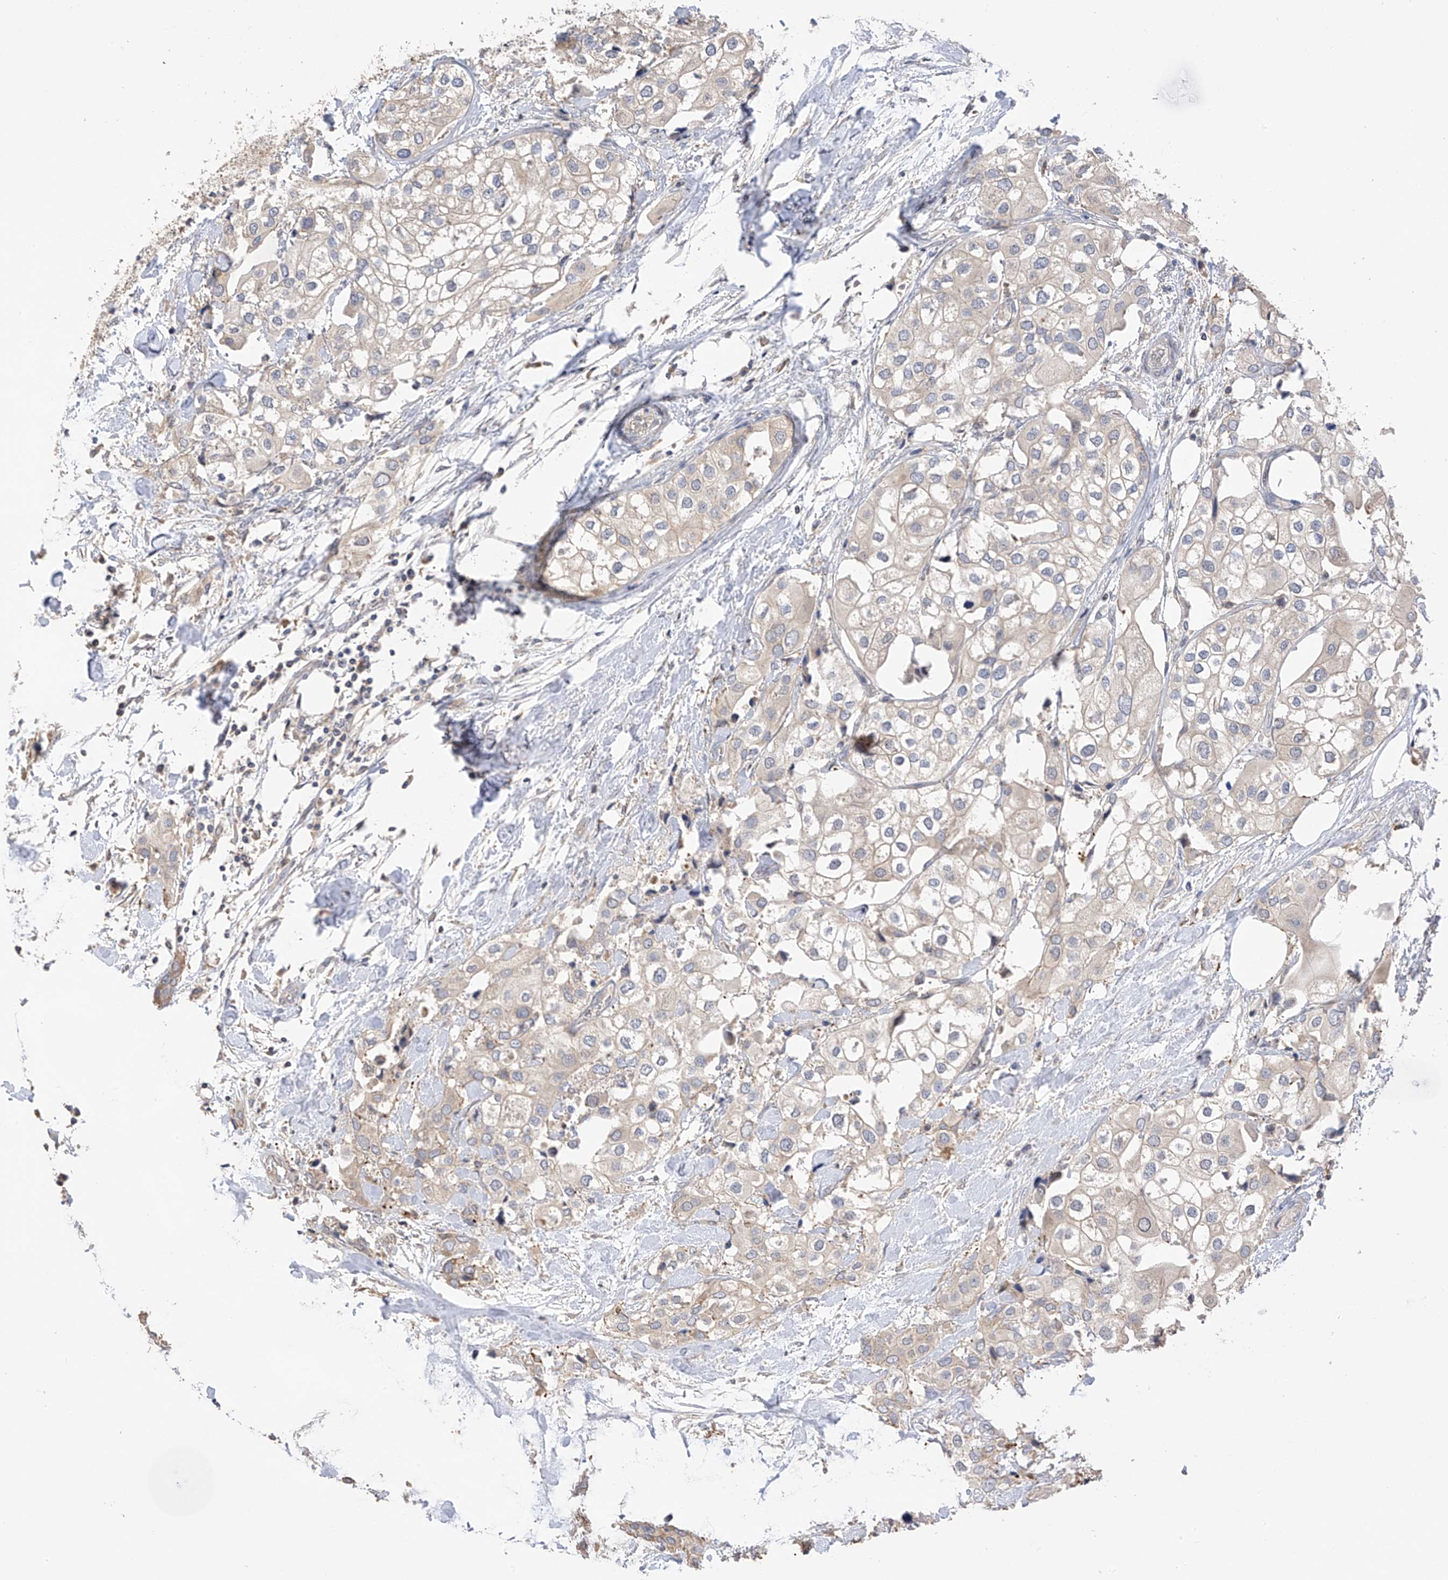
{"staining": {"intensity": "negative", "quantity": "none", "location": "none"}, "tissue": "urothelial cancer", "cell_type": "Tumor cells", "image_type": "cancer", "snomed": [{"axis": "morphology", "description": "Urothelial carcinoma, High grade"}, {"axis": "topography", "description": "Urinary bladder"}], "caption": "An immunohistochemistry photomicrograph of urothelial cancer is shown. There is no staining in tumor cells of urothelial cancer. The staining is performed using DAB (3,3'-diaminobenzidine) brown chromogen with nuclei counter-stained in using hematoxylin.", "gene": "REC8", "patient": {"sex": "male", "age": 64}}